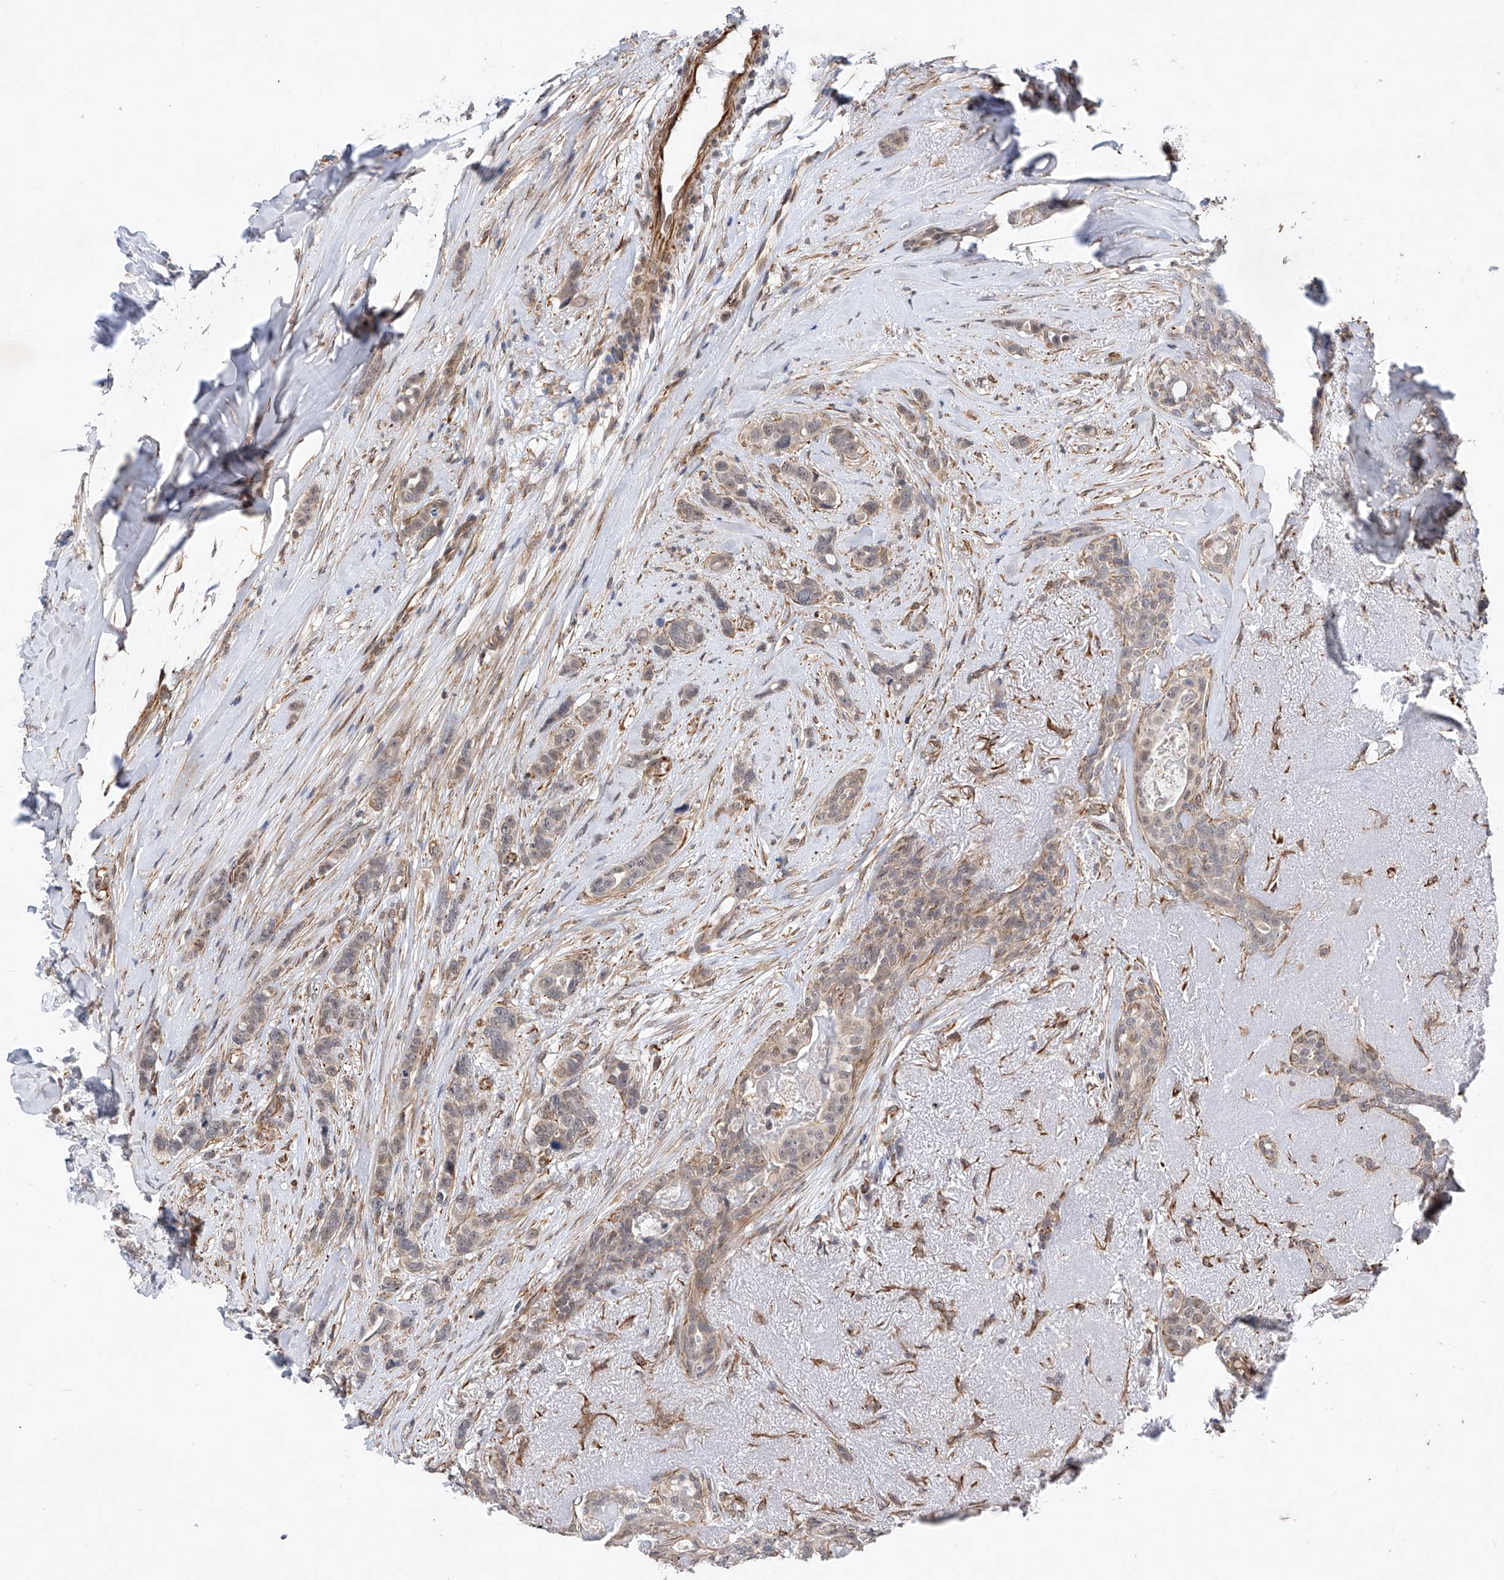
{"staining": {"intensity": "weak", "quantity": "<25%", "location": "cytoplasmic/membranous"}, "tissue": "breast cancer", "cell_type": "Tumor cells", "image_type": "cancer", "snomed": [{"axis": "morphology", "description": "Lobular carcinoma"}, {"axis": "topography", "description": "Breast"}], "caption": "Tumor cells are negative for brown protein staining in lobular carcinoma (breast).", "gene": "AMD1", "patient": {"sex": "female", "age": 51}}